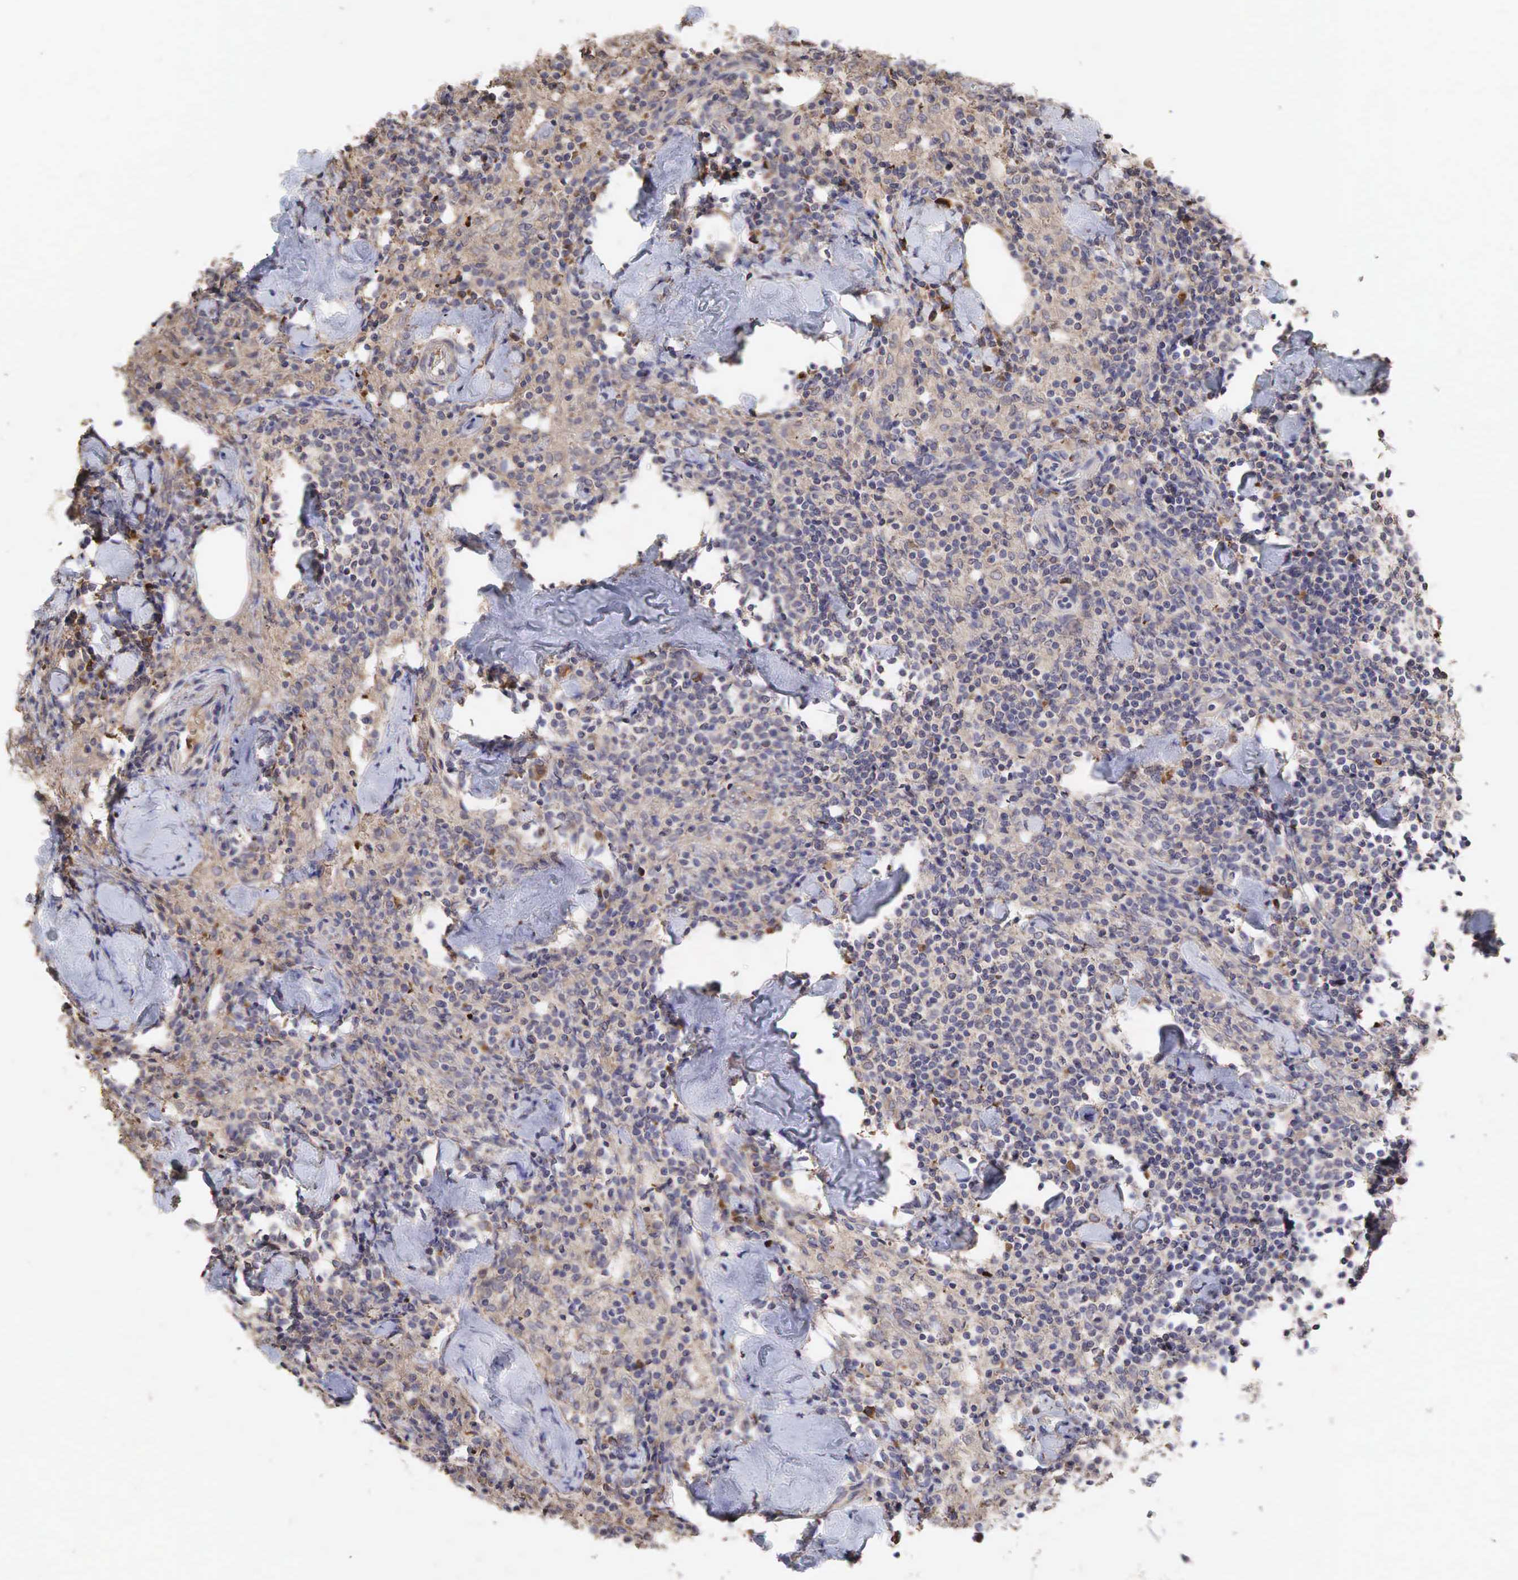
{"staining": {"intensity": "weak", "quantity": "<25%", "location": "cytoplasmic/membranous"}, "tissue": "lymph node", "cell_type": "Germinal center cells", "image_type": "normal", "snomed": [{"axis": "morphology", "description": "Normal tissue, NOS"}, {"axis": "topography", "description": "Lymph node"}], "caption": "The photomicrograph demonstrates no staining of germinal center cells in benign lymph node.", "gene": "PABPC5", "patient": {"sex": "male", "age": 67}}